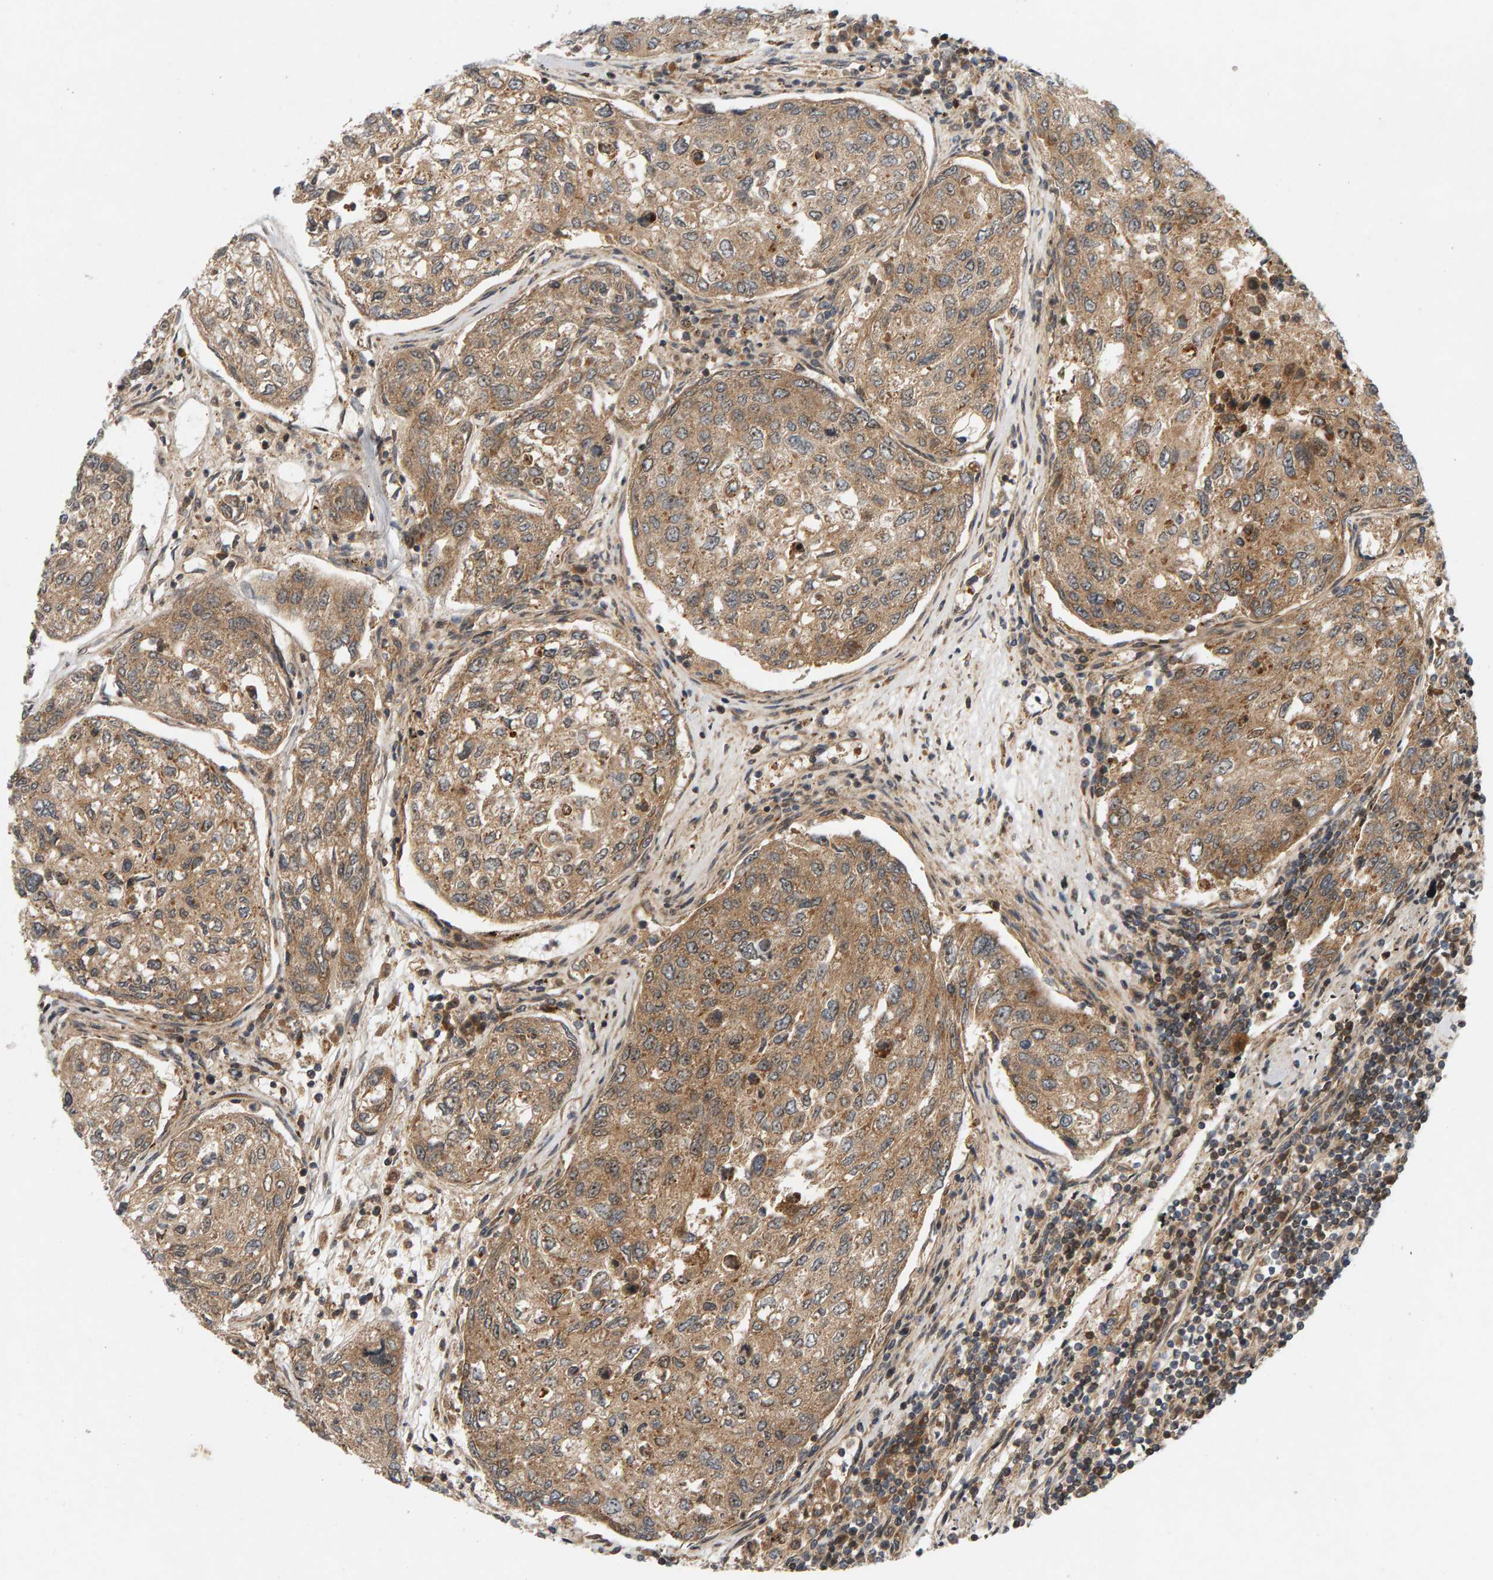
{"staining": {"intensity": "moderate", "quantity": ">75%", "location": "cytoplasmic/membranous"}, "tissue": "urothelial cancer", "cell_type": "Tumor cells", "image_type": "cancer", "snomed": [{"axis": "morphology", "description": "Urothelial carcinoma, High grade"}, {"axis": "topography", "description": "Lymph node"}, {"axis": "topography", "description": "Urinary bladder"}], "caption": "Protein analysis of urothelial cancer tissue reveals moderate cytoplasmic/membranous positivity in approximately >75% of tumor cells.", "gene": "BAHCC1", "patient": {"sex": "male", "age": 51}}